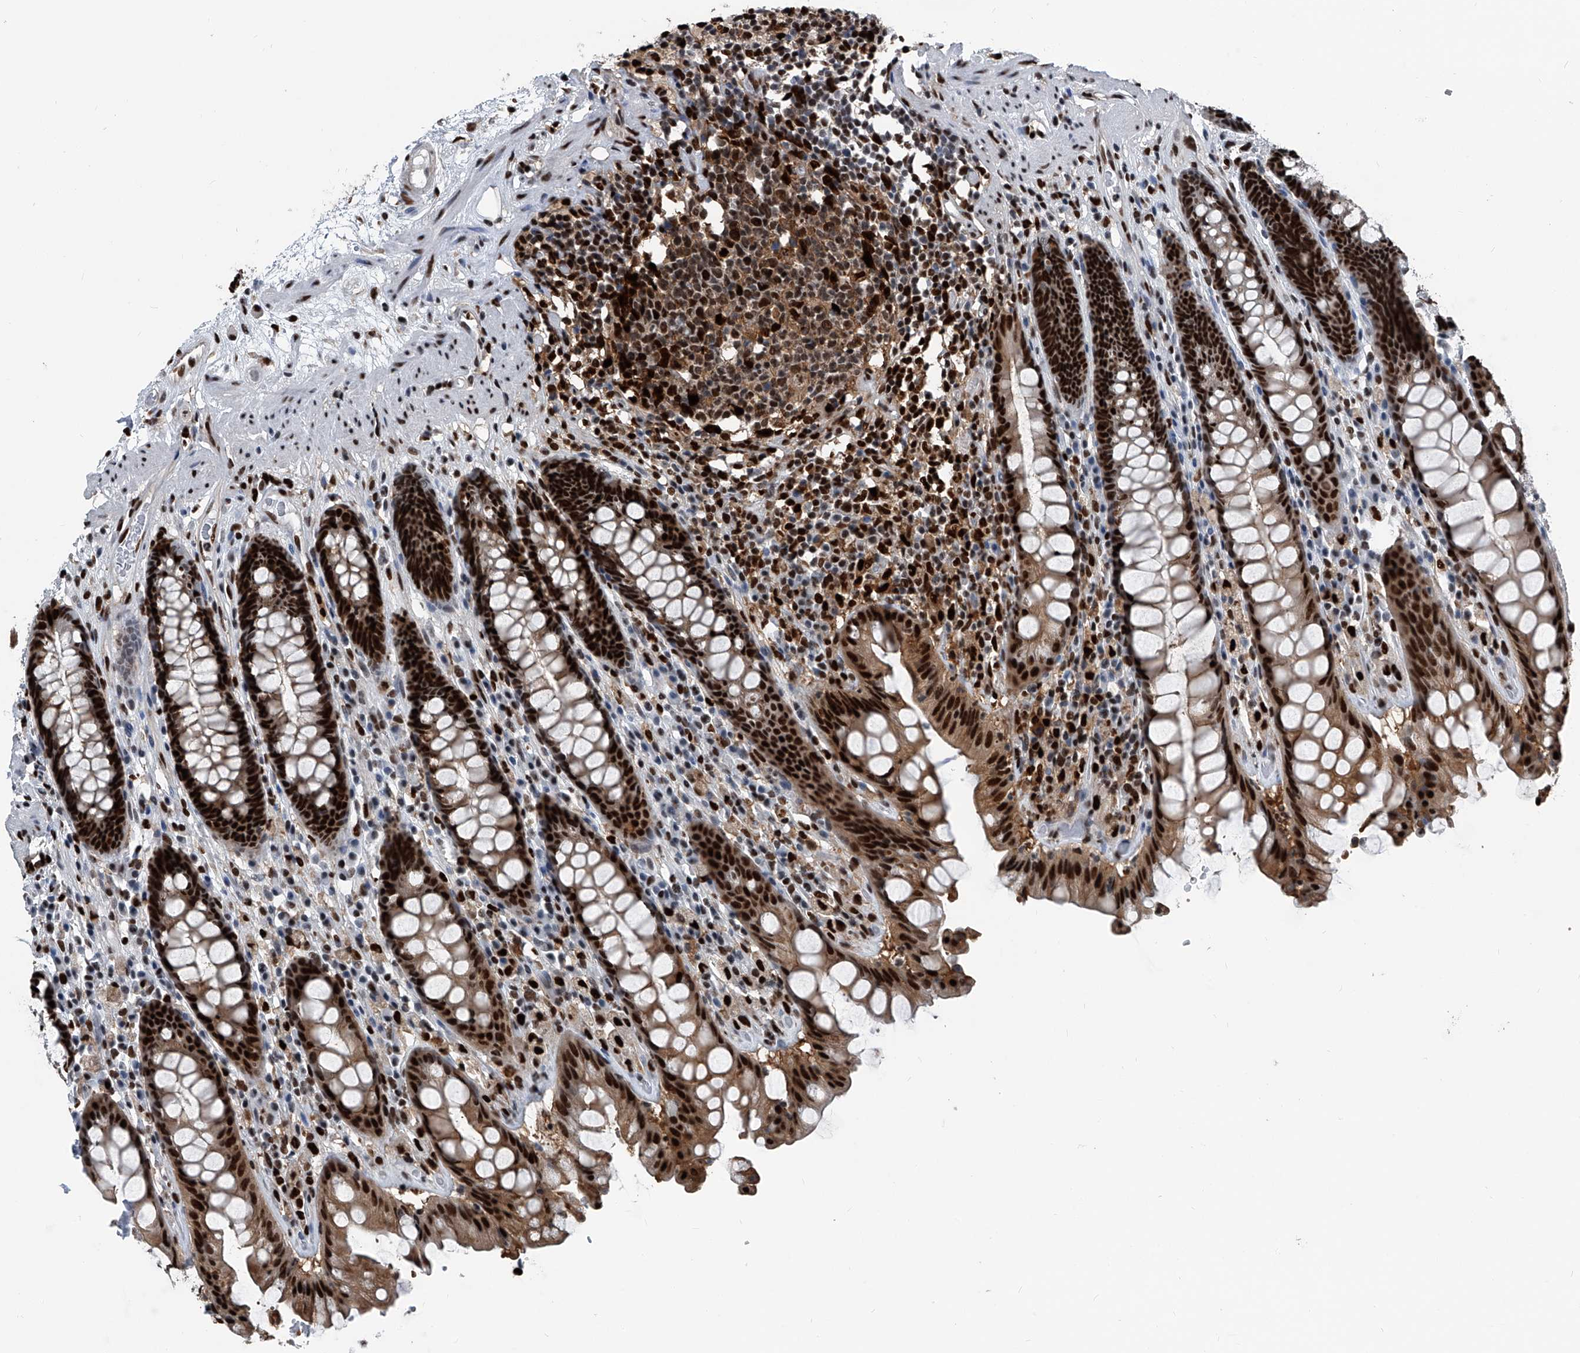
{"staining": {"intensity": "strong", "quantity": ">75%", "location": "nuclear"}, "tissue": "rectum", "cell_type": "Glandular cells", "image_type": "normal", "snomed": [{"axis": "morphology", "description": "Normal tissue, NOS"}, {"axis": "topography", "description": "Rectum"}], "caption": "Immunohistochemical staining of normal human rectum demonstrates >75% levels of strong nuclear protein staining in about >75% of glandular cells.", "gene": "FKBP5", "patient": {"sex": "male", "age": 64}}